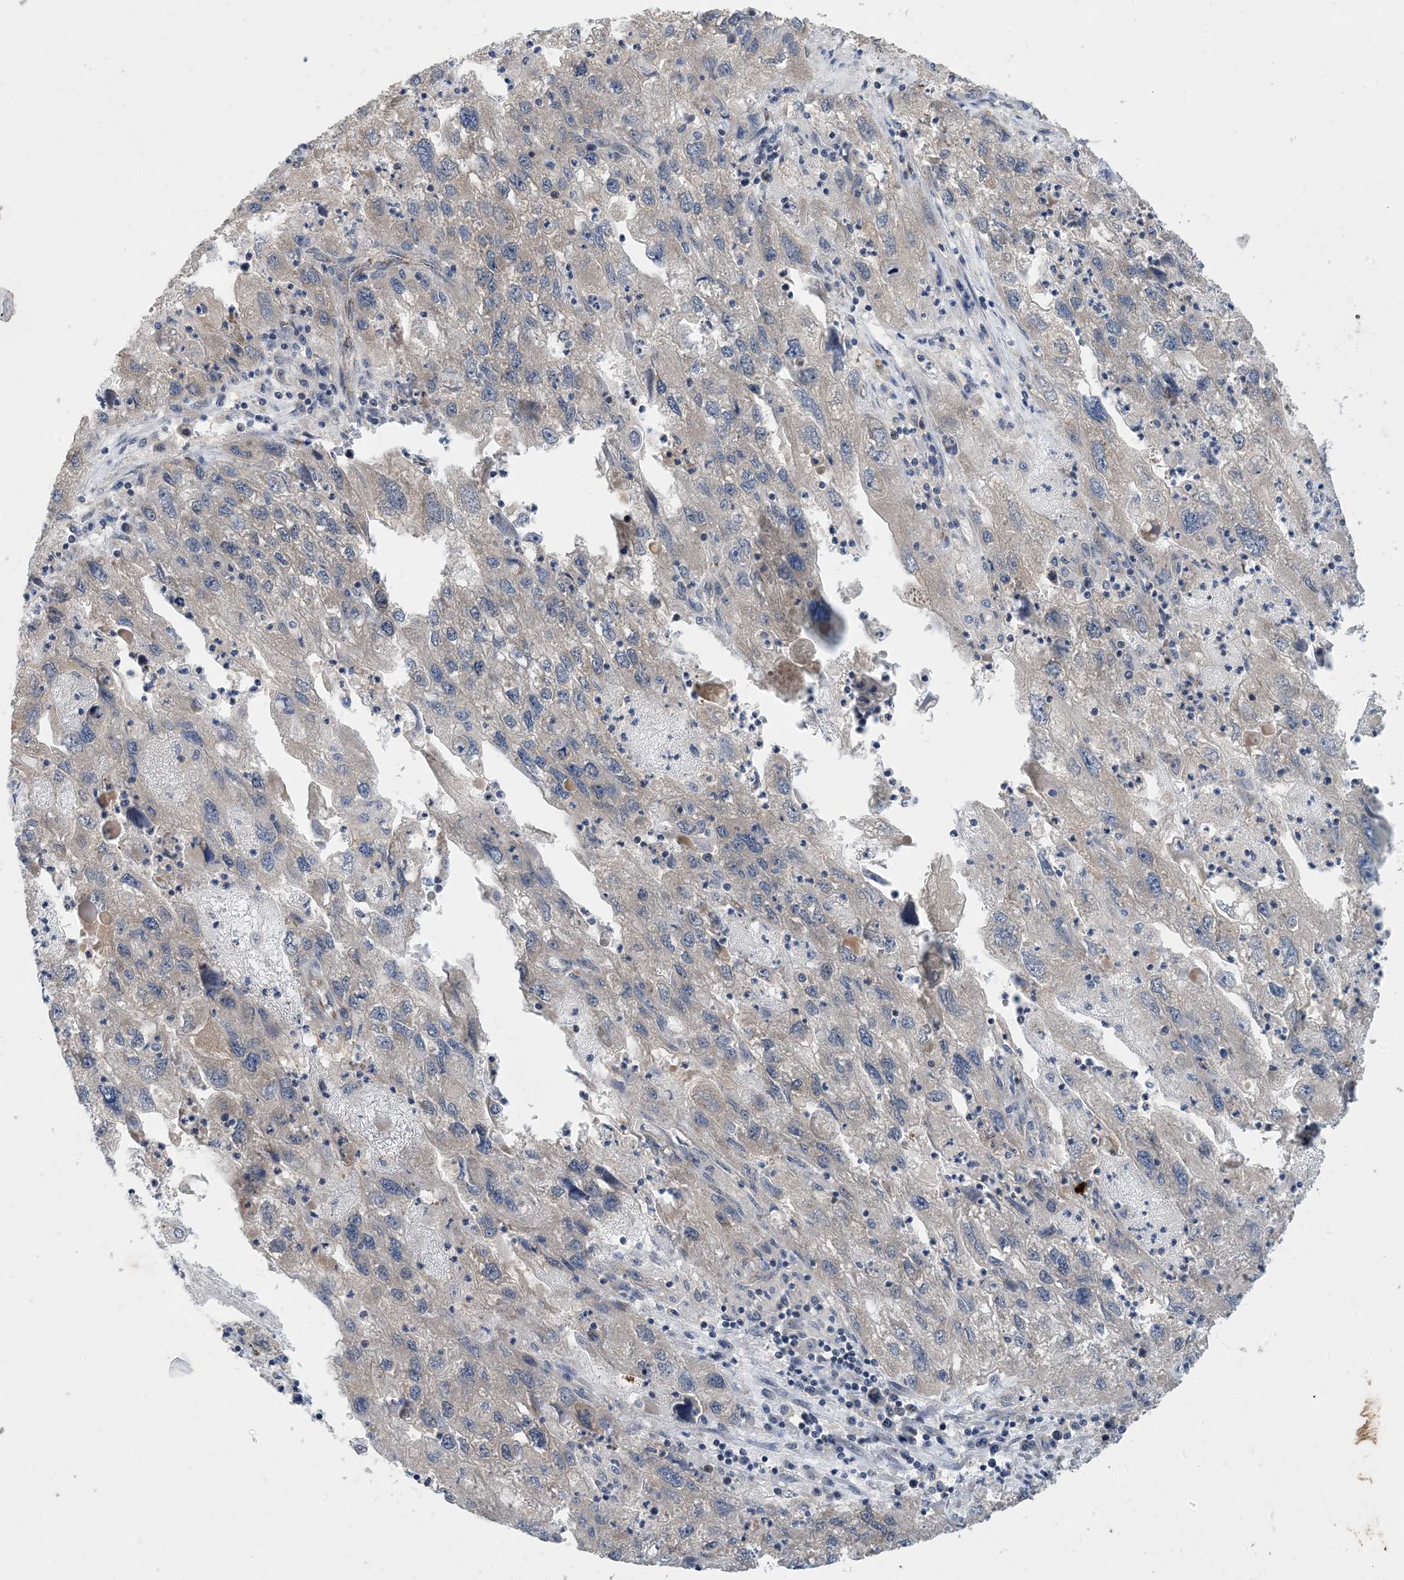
{"staining": {"intensity": "moderate", "quantity": "25%-75%", "location": "cytoplasmic/membranous"}, "tissue": "endometrial cancer", "cell_type": "Tumor cells", "image_type": "cancer", "snomed": [{"axis": "morphology", "description": "Adenocarcinoma, NOS"}, {"axis": "topography", "description": "Endometrium"}], "caption": "A brown stain shows moderate cytoplasmic/membranous positivity of a protein in human endometrial cancer (adenocarcinoma) tumor cells.", "gene": "TINAG", "patient": {"sex": "female", "age": 49}}